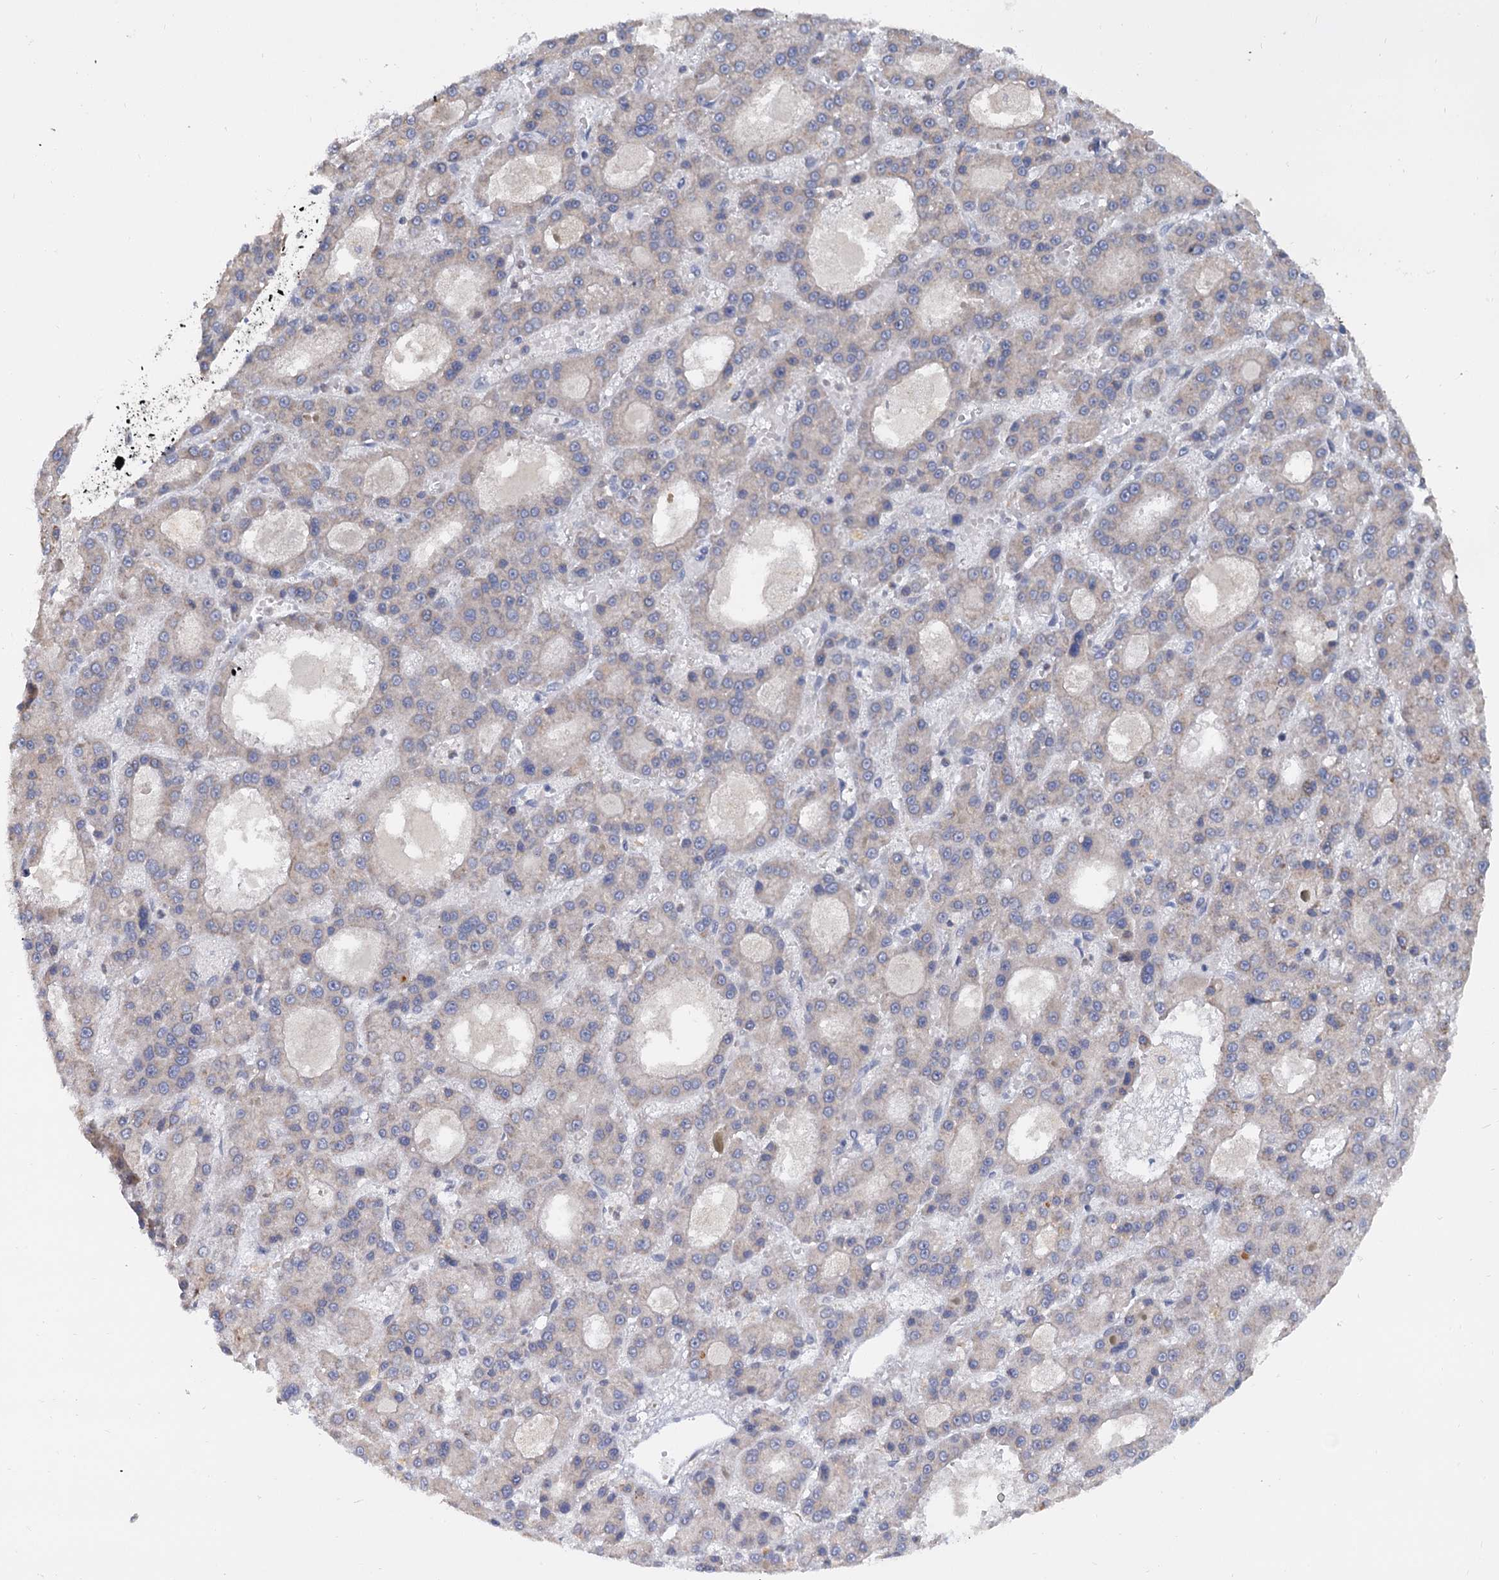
{"staining": {"intensity": "weak", "quantity": "<25%", "location": "cytoplasmic/membranous"}, "tissue": "liver cancer", "cell_type": "Tumor cells", "image_type": "cancer", "snomed": [{"axis": "morphology", "description": "Carcinoma, Hepatocellular, NOS"}, {"axis": "topography", "description": "Liver"}], "caption": "Immunohistochemical staining of human hepatocellular carcinoma (liver) reveals no significant expression in tumor cells.", "gene": "LRRC51", "patient": {"sex": "male", "age": 70}}